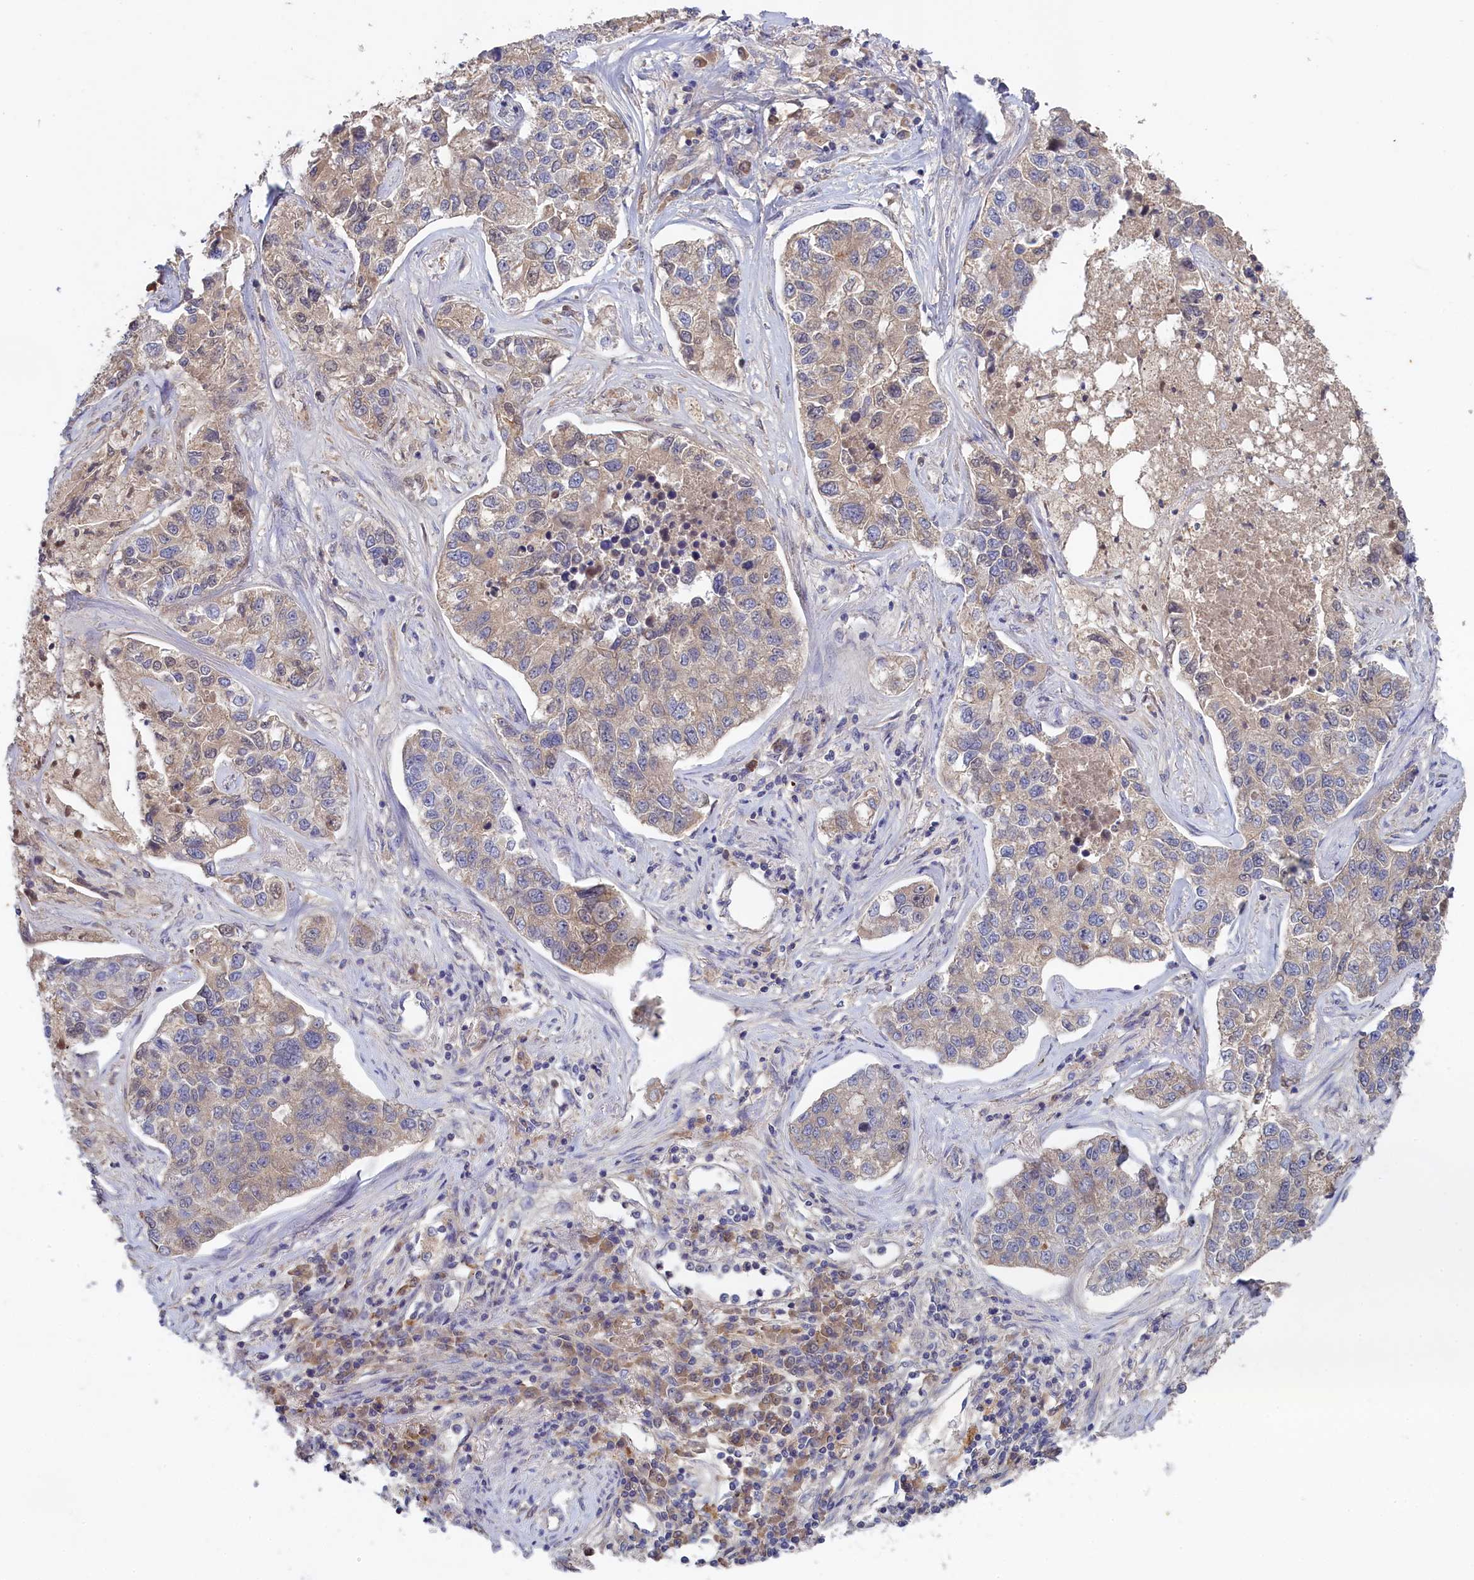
{"staining": {"intensity": "weak", "quantity": "25%-75%", "location": "cytoplasmic/membranous"}, "tissue": "lung cancer", "cell_type": "Tumor cells", "image_type": "cancer", "snomed": [{"axis": "morphology", "description": "Adenocarcinoma, NOS"}, {"axis": "topography", "description": "Lung"}], "caption": "IHC photomicrograph of neoplastic tissue: human lung cancer (adenocarcinoma) stained using immunohistochemistry (IHC) demonstrates low levels of weak protein expression localized specifically in the cytoplasmic/membranous of tumor cells, appearing as a cytoplasmic/membranous brown color.", "gene": "CELF5", "patient": {"sex": "male", "age": 49}}